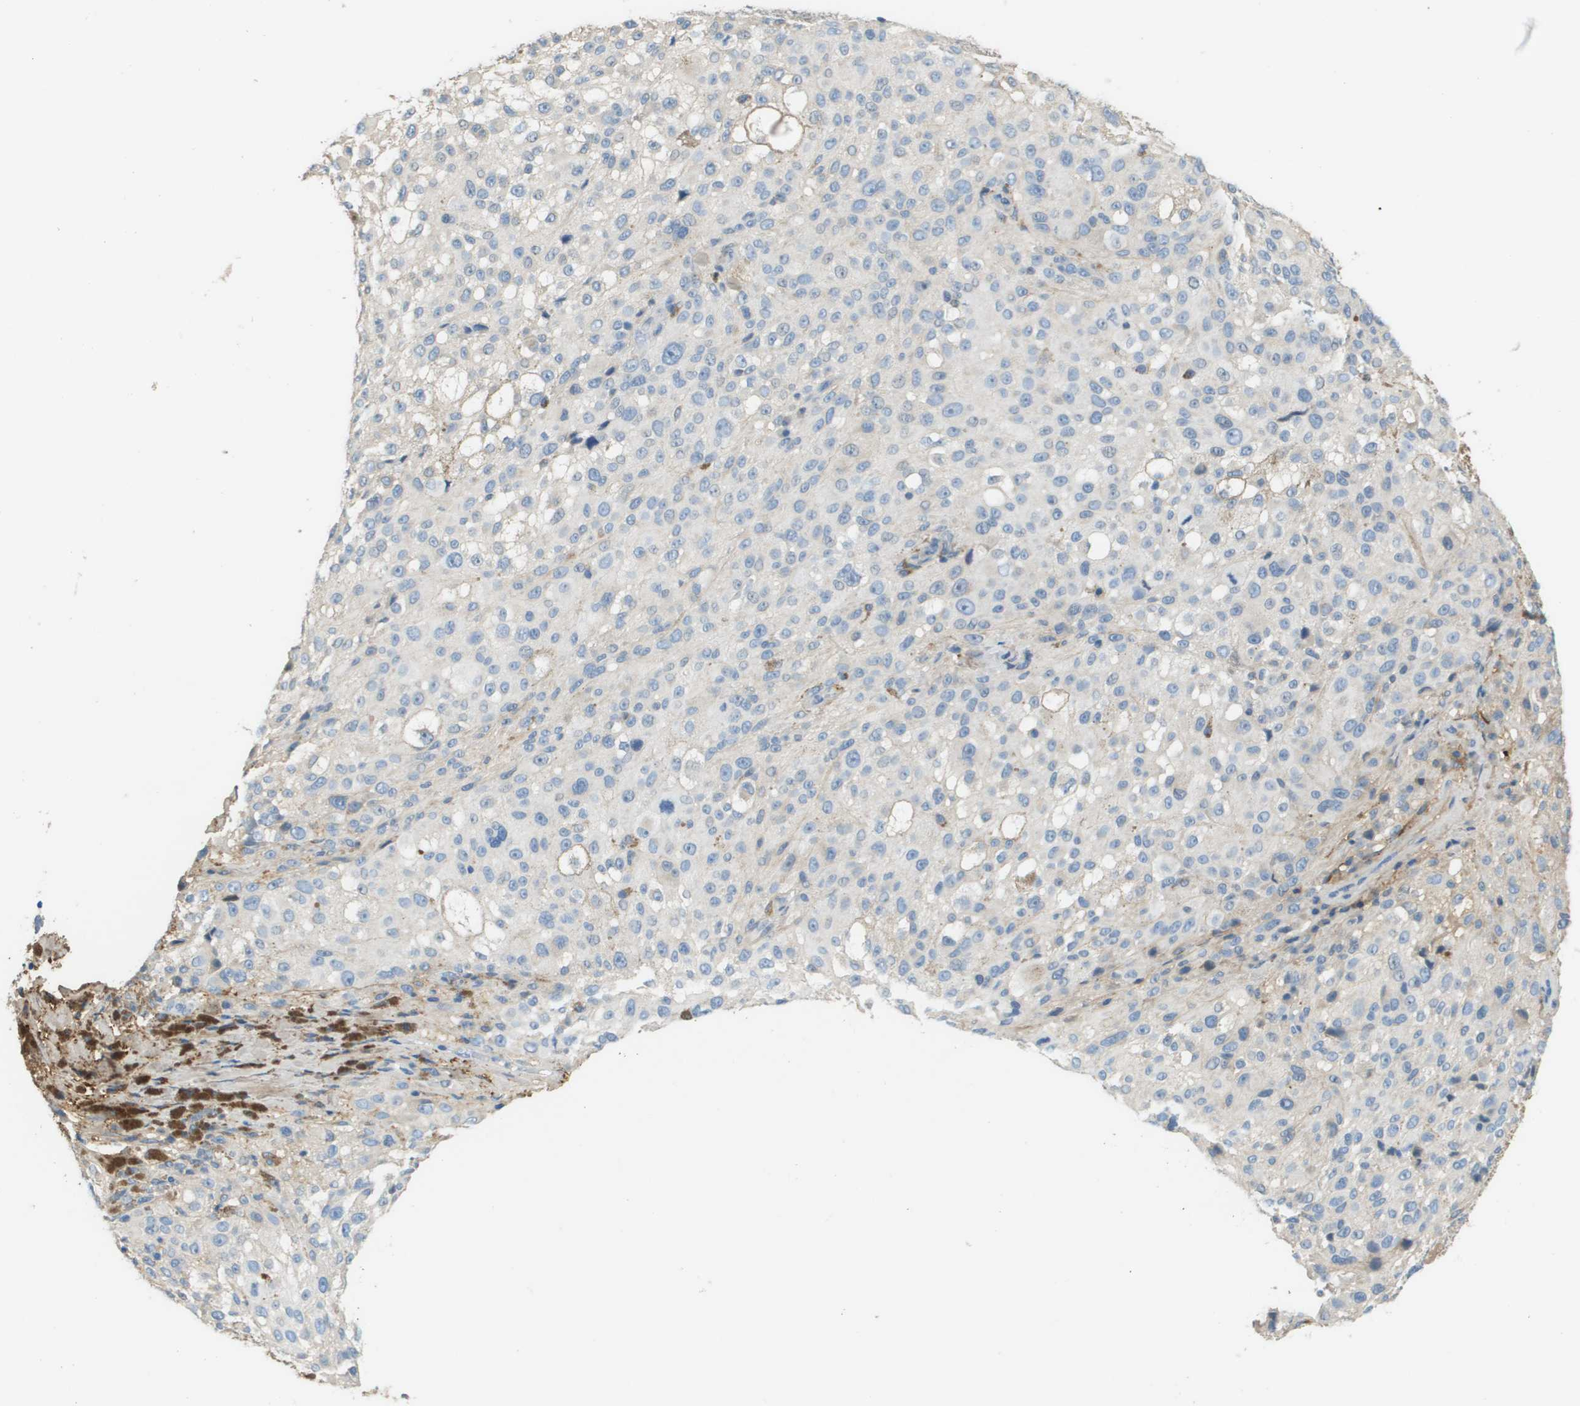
{"staining": {"intensity": "negative", "quantity": "none", "location": "none"}, "tissue": "melanoma", "cell_type": "Tumor cells", "image_type": "cancer", "snomed": [{"axis": "morphology", "description": "Necrosis, NOS"}, {"axis": "morphology", "description": "Malignant melanoma, NOS"}, {"axis": "topography", "description": "Skin"}], "caption": "IHC photomicrograph of neoplastic tissue: malignant melanoma stained with DAB exhibits no significant protein positivity in tumor cells.", "gene": "DCN", "patient": {"sex": "female", "age": 87}}